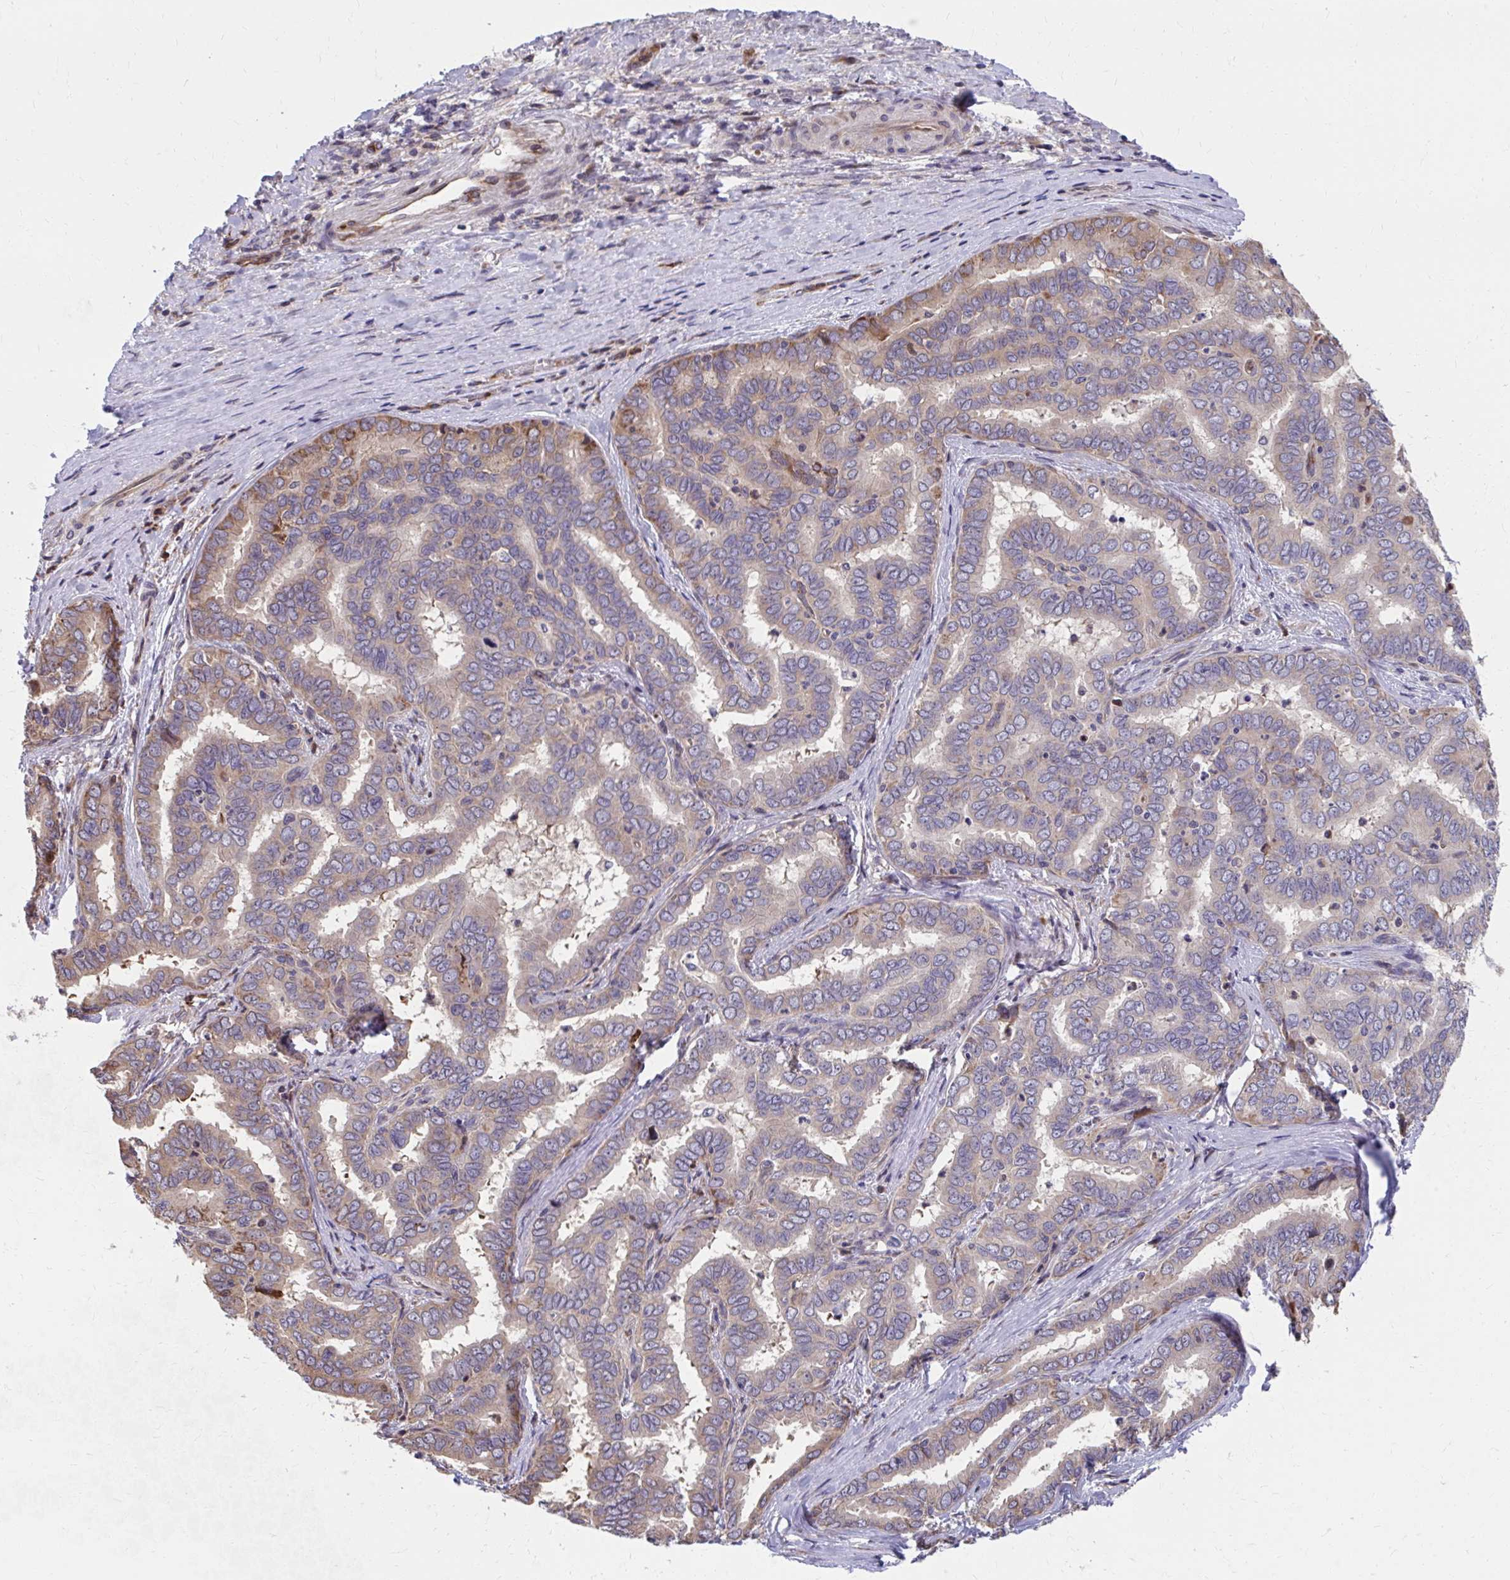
{"staining": {"intensity": "moderate", "quantity": "<25%", "location": "cytoplasmic/membranous"}, "tissue": "liver cancer", "cell_type": "Tumor cells", "image_type": "cancer", "snomed": [{"axis": "morphology", "description": "Cholangiocarcinoma"}, {"axis": "topography", "description": "Liver"}], "caption": "A brown stain shows moderate cytoplasmic/membranous expression of a protein in cholangiocarcinoma (liver) tumor cells.", "gene": "ZNF778", "patient": {"sex": "female", "age": 64}}